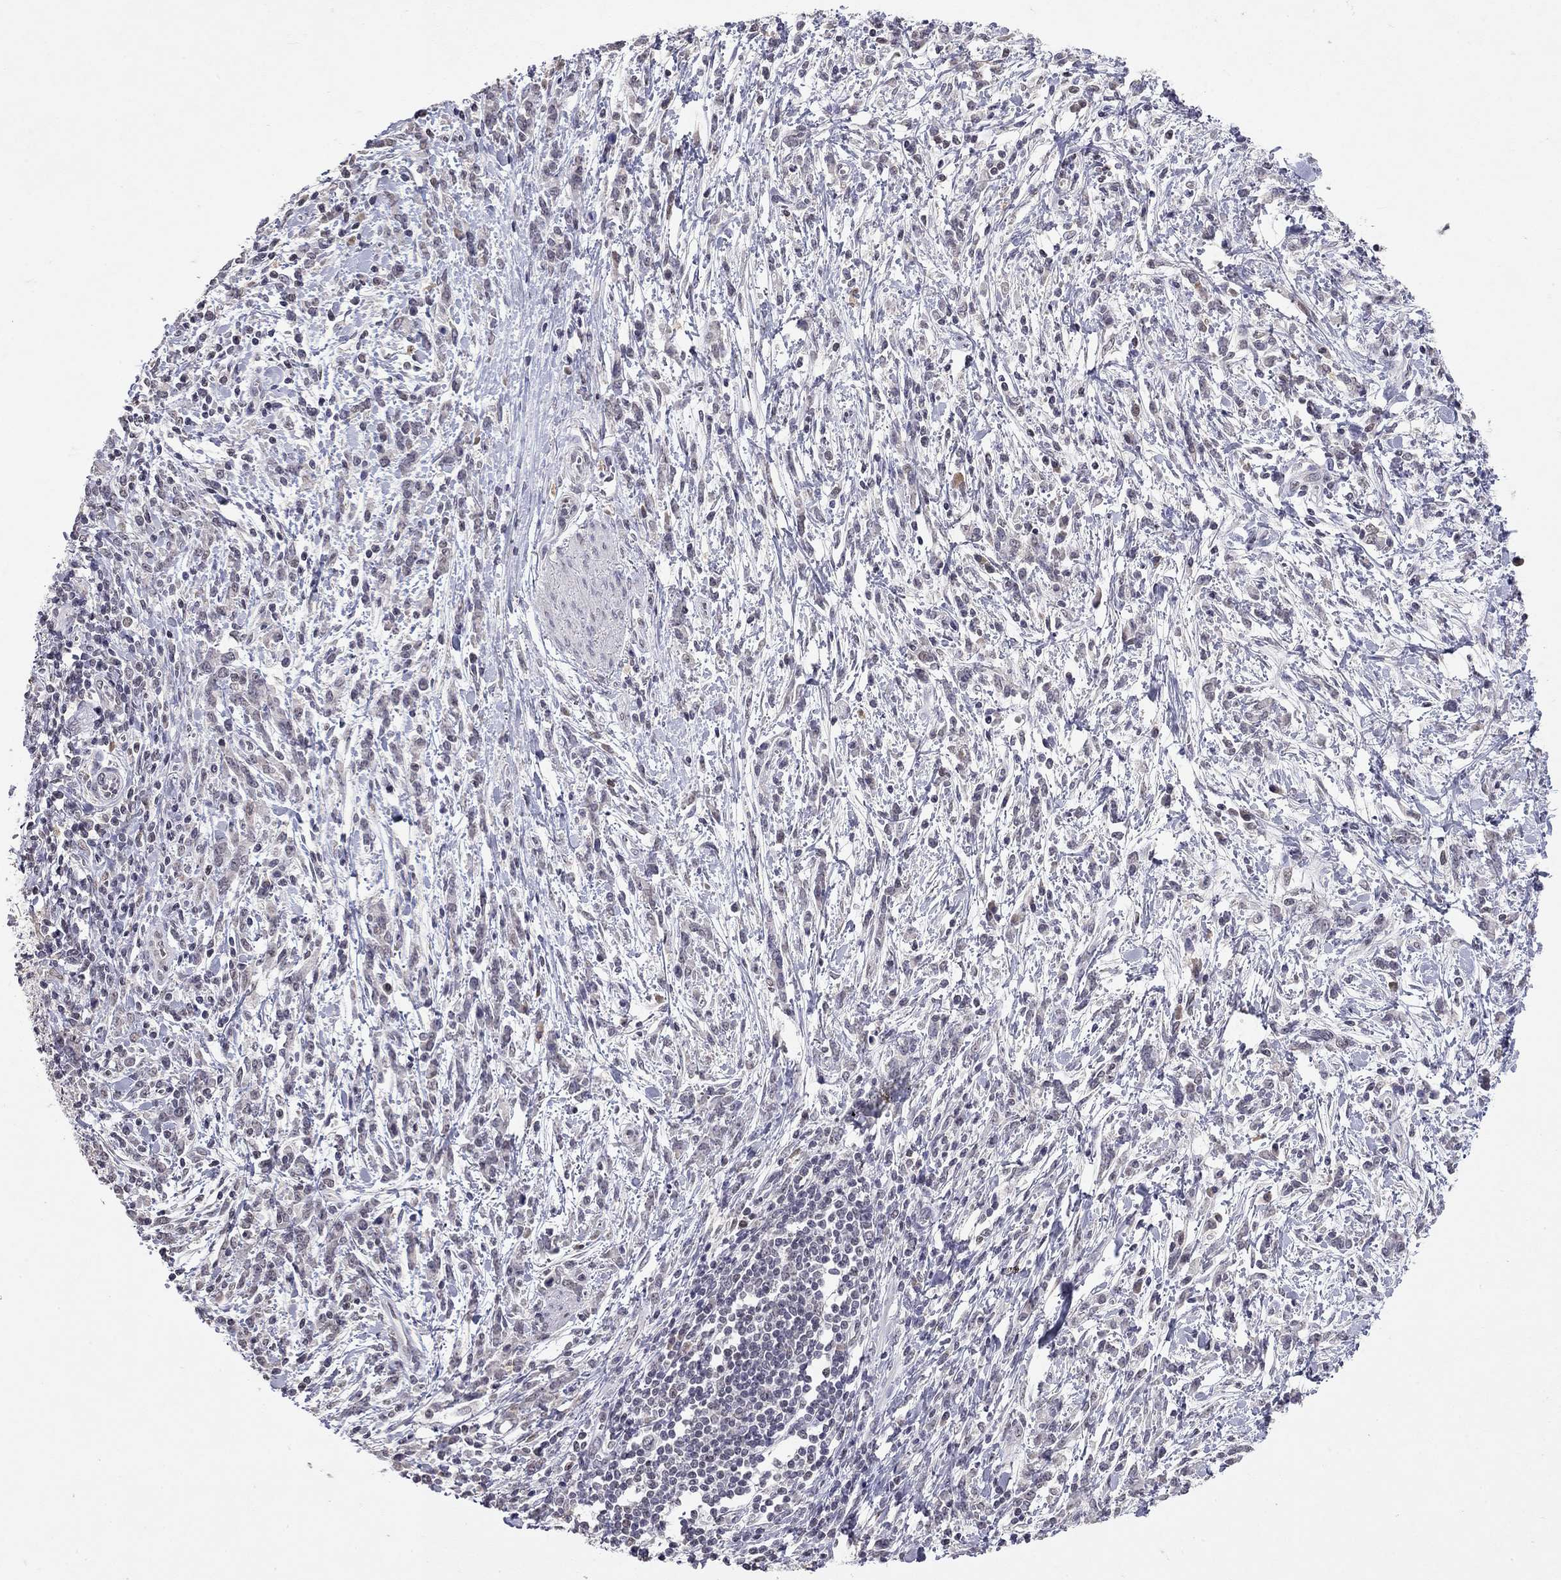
{"staining": {"intensity": "negative", "quantity": "none", "location": "none"}, "tissue": "stomach cancer", "cell_type": "Tumor cells", "image_type": "cancer", "snomed": [{"axis": "morphology", "description": "Adenocarcinoma, NOS"}, {"axis": "topography", "description": "Stomach"}], "caption": "There is no significant staining in tumor cells of adenocarcinoma (stomach).", "gene": "WNK3", "patient": {"sex": "female", "age": 57}}